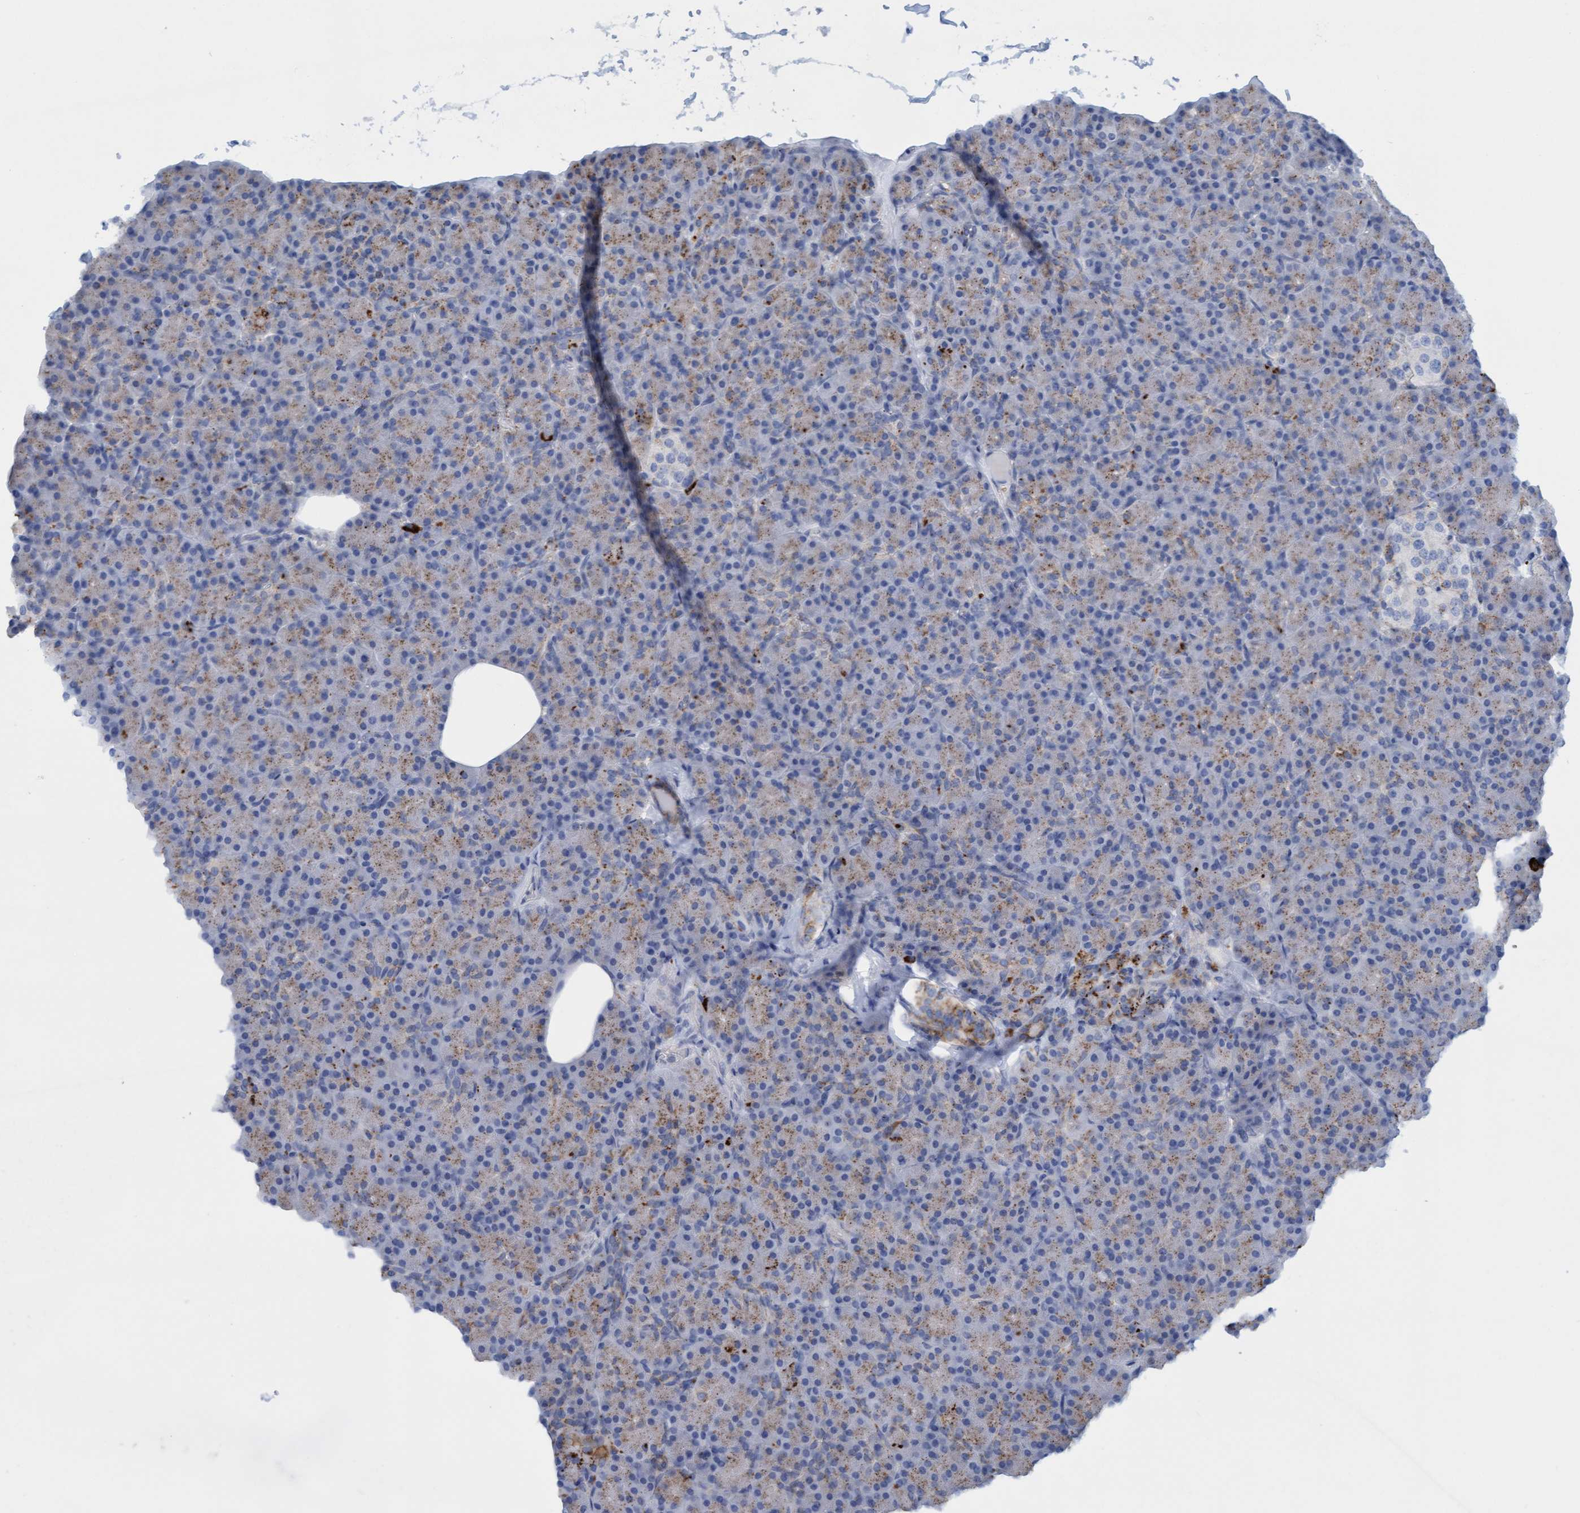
{"staining": {"intensity": "moderate", "quantity": ">75%", "location": "cytoplasmic/membranous"}, "tissue": "pancreas", "cell_type": "Exocrine glandular cells", "image_type": "normal", "snomed": [{"axis": "morphology", "description": "Normal tissue, NOS"}, {"axis": "topography", "description": "Pancreas"}], "caption": "Pancreas stained with IHC reveals moderate cytoplasmic/membranous expression in approximately >75% of exocrine glandular cells. (DAB IHC, brown staining for protein, blue staining for nuclei).", "gene": "SGSH", "patient": {"sex": "female", "age": 43}}